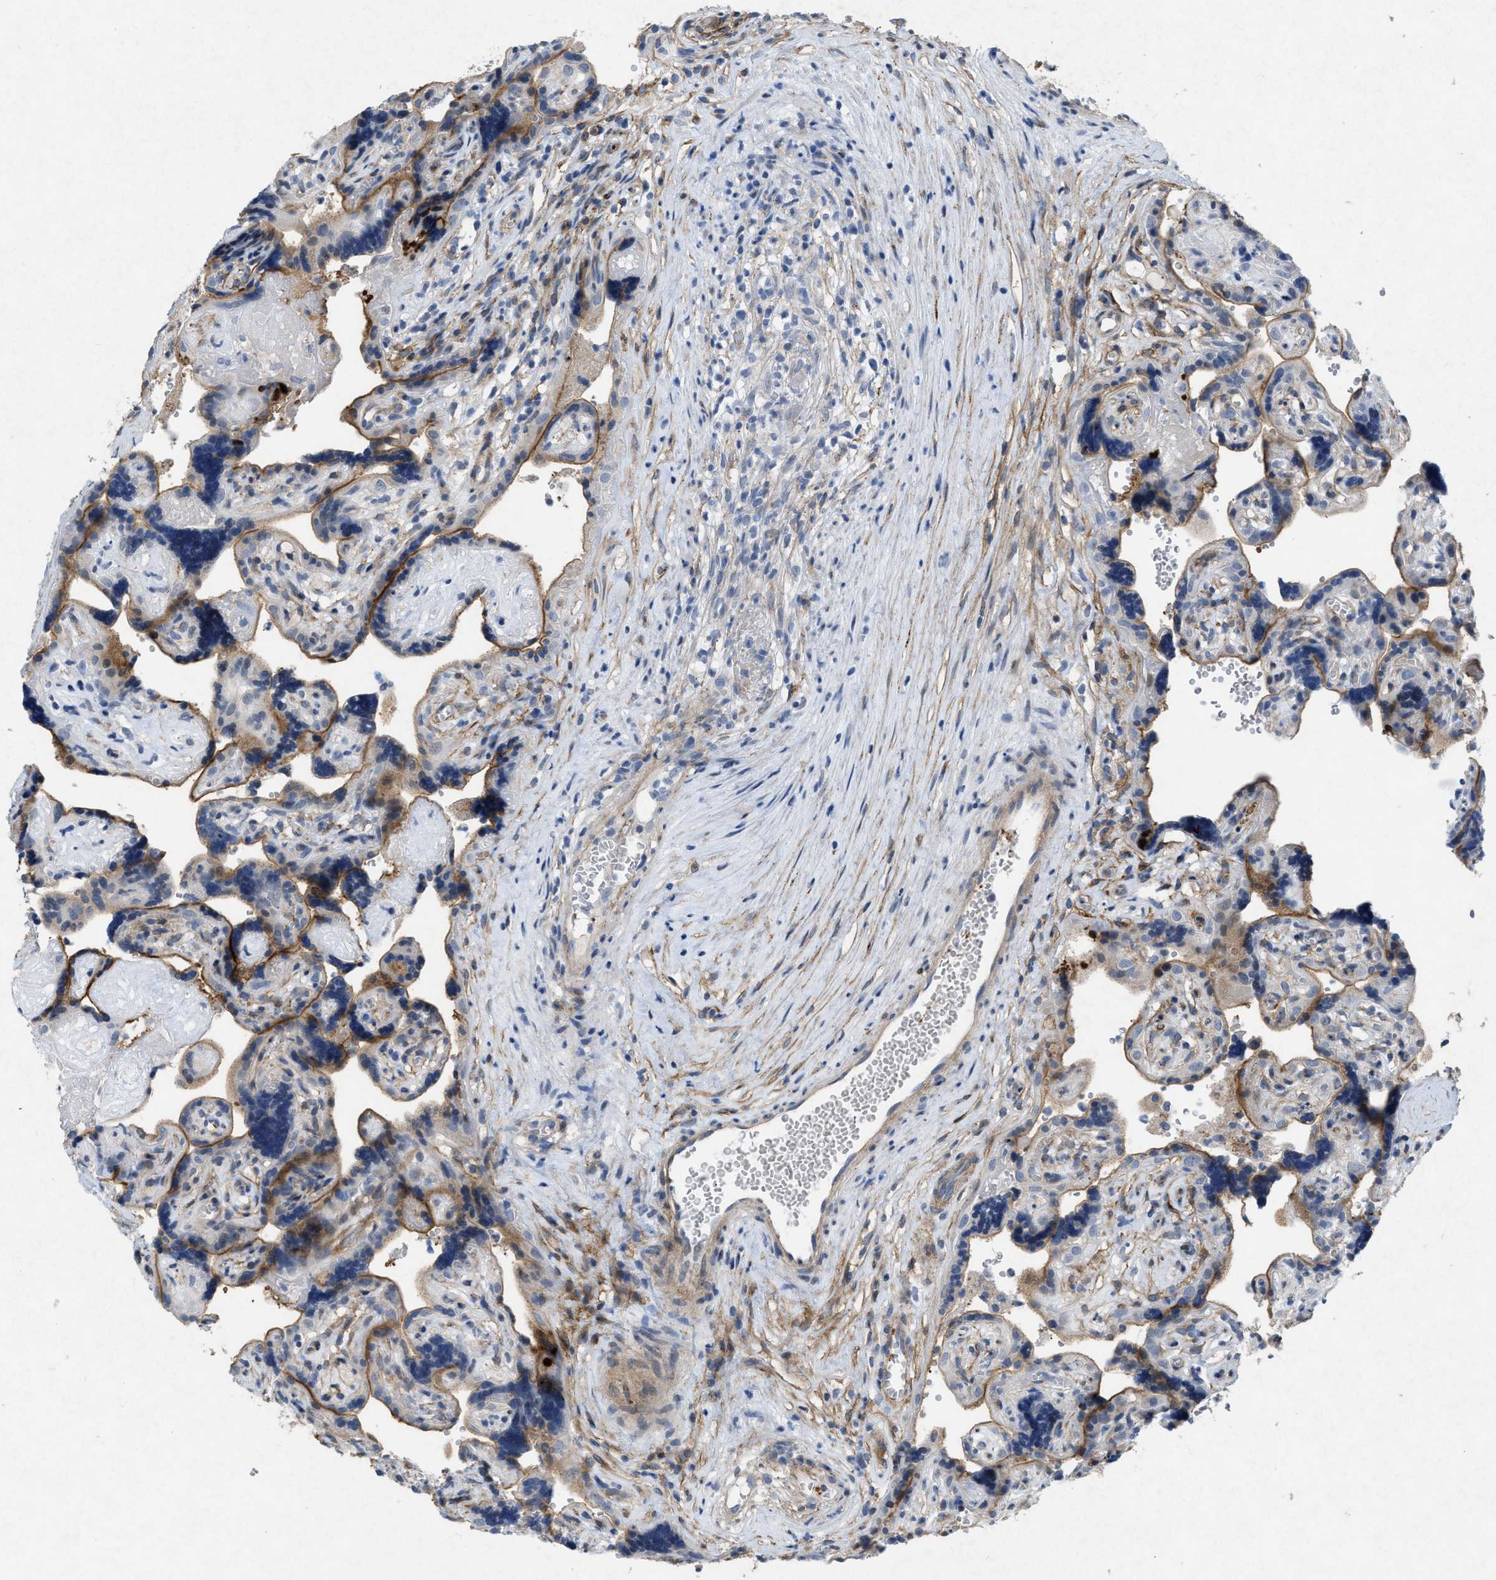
{"staining": {"intensity": "moderate", "quantity": "<25%", "location": "cytoplasmic/membranous"}, "tissue": "placenta", "cell_type": "Decidual cells", "image_type": "normal", "snomed": [{"axis": "morphology", "description": "Normal tissue, NOS"}, {"axis": "topography", "description": "Placenta"}], "caption": "The micrograph reveals immunohistochemical staining of unremarkable placenta. There is moderate cytoplasmic/membranous staining is present in about <25% of decidual cells.", "gene": "PDGFRA", "patient": {"sex": "female", "age": 30}}